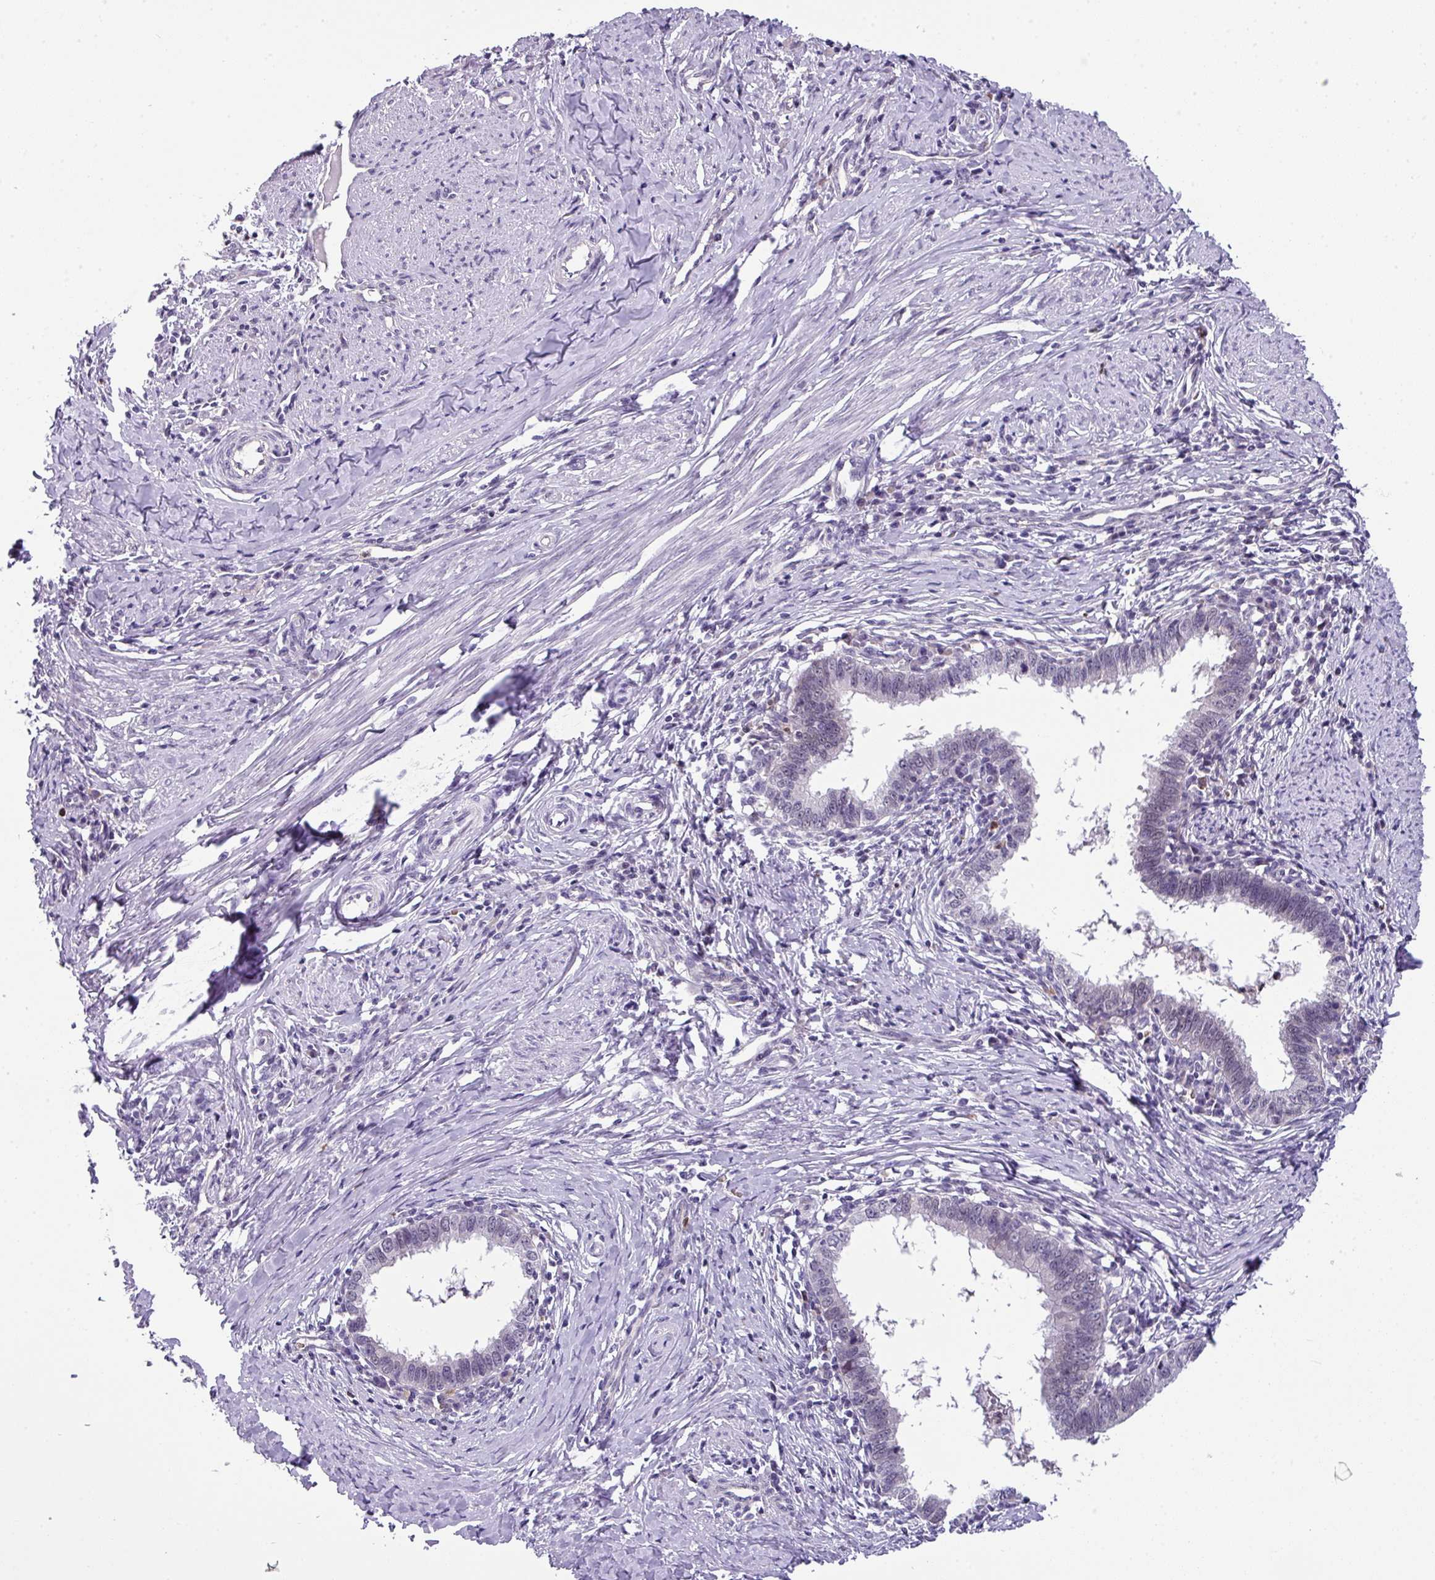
{"staining": {"intensity": "negative", "quantity": "none", "location": "none"}, "tissue": "cervical cancer", "cell_type": "Tumor cells", "image_type": "cancer", "snomed": [{"axis": "morphology", "description": "Adenocarcinoma, NOS"}, {"axis": "topography", "description": "Cervix"}], "caption": "Tumor cells show no significant protein positivity in cervical adenocarcinoma.", "gene": "ZFP3", "patient": {"sex": "female", "age": 36}}